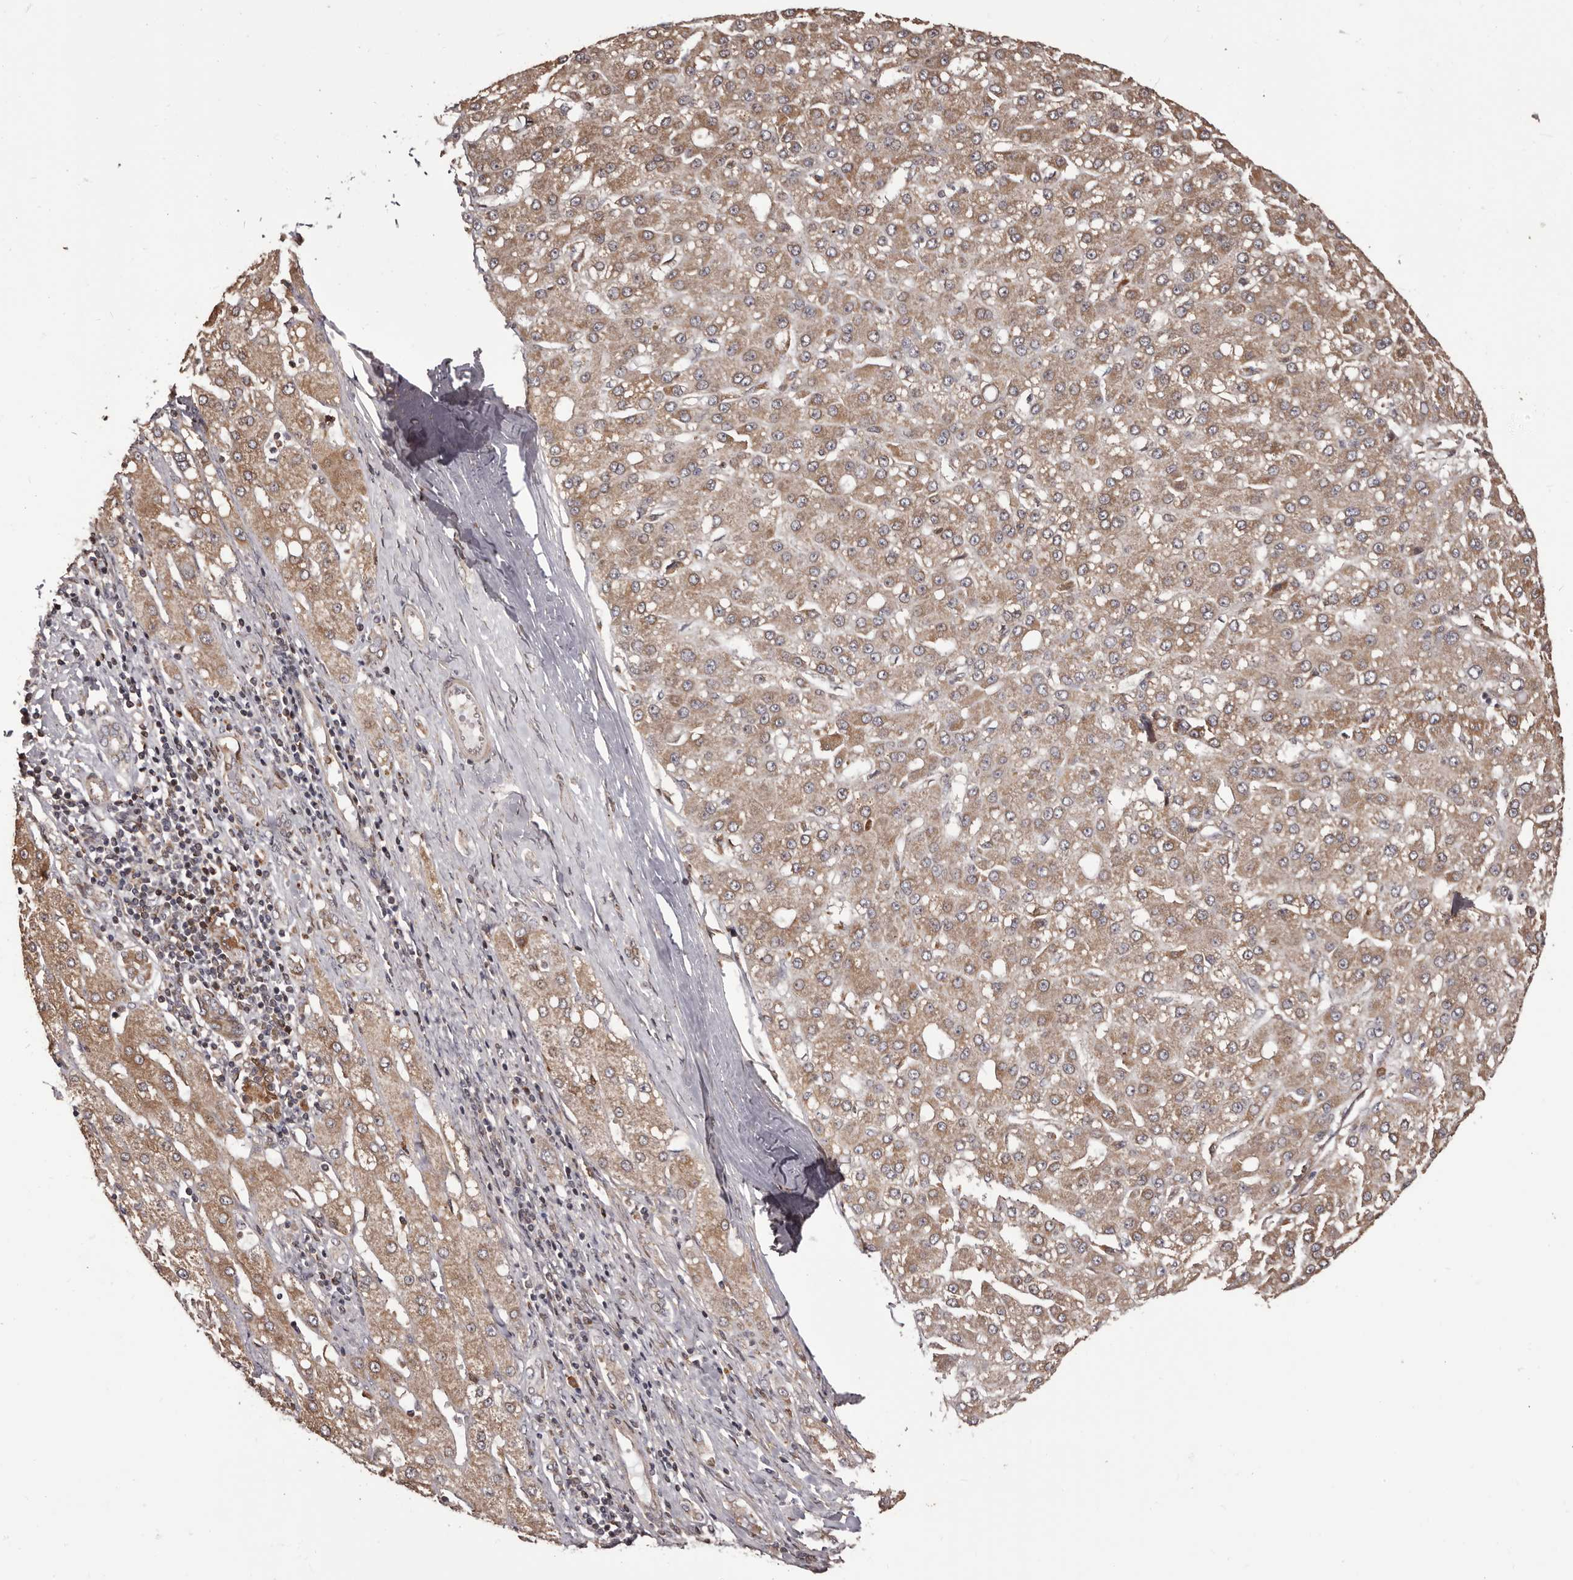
{"staining": {"intensity": "moderate", "quantity": ">75%", "location": "cytoplasmic/membranous"}, "tissue": "liver cancer", "cell_type": "Tumor cells", "image_type": "cancer", "snomed": [{"axis": "morphology", "description": "Carcinoma, Hepatocellular, NOS"}, {"axis": "topography", "description": "Liver"}], "caption": "Immunohistochemical staining of liver cancer demonstrates moderate cytoplasmic/membranous protein positivity in approximately >75% of tumor cells. The staining was performed using DAB (3,3'-diaminobenzidine), with brown indicating positive protein expression. Nuclei are stained blue with hematoxylin.", "gene": "ZCCHC7", "patient": {"sex": "male", "age": 67}}